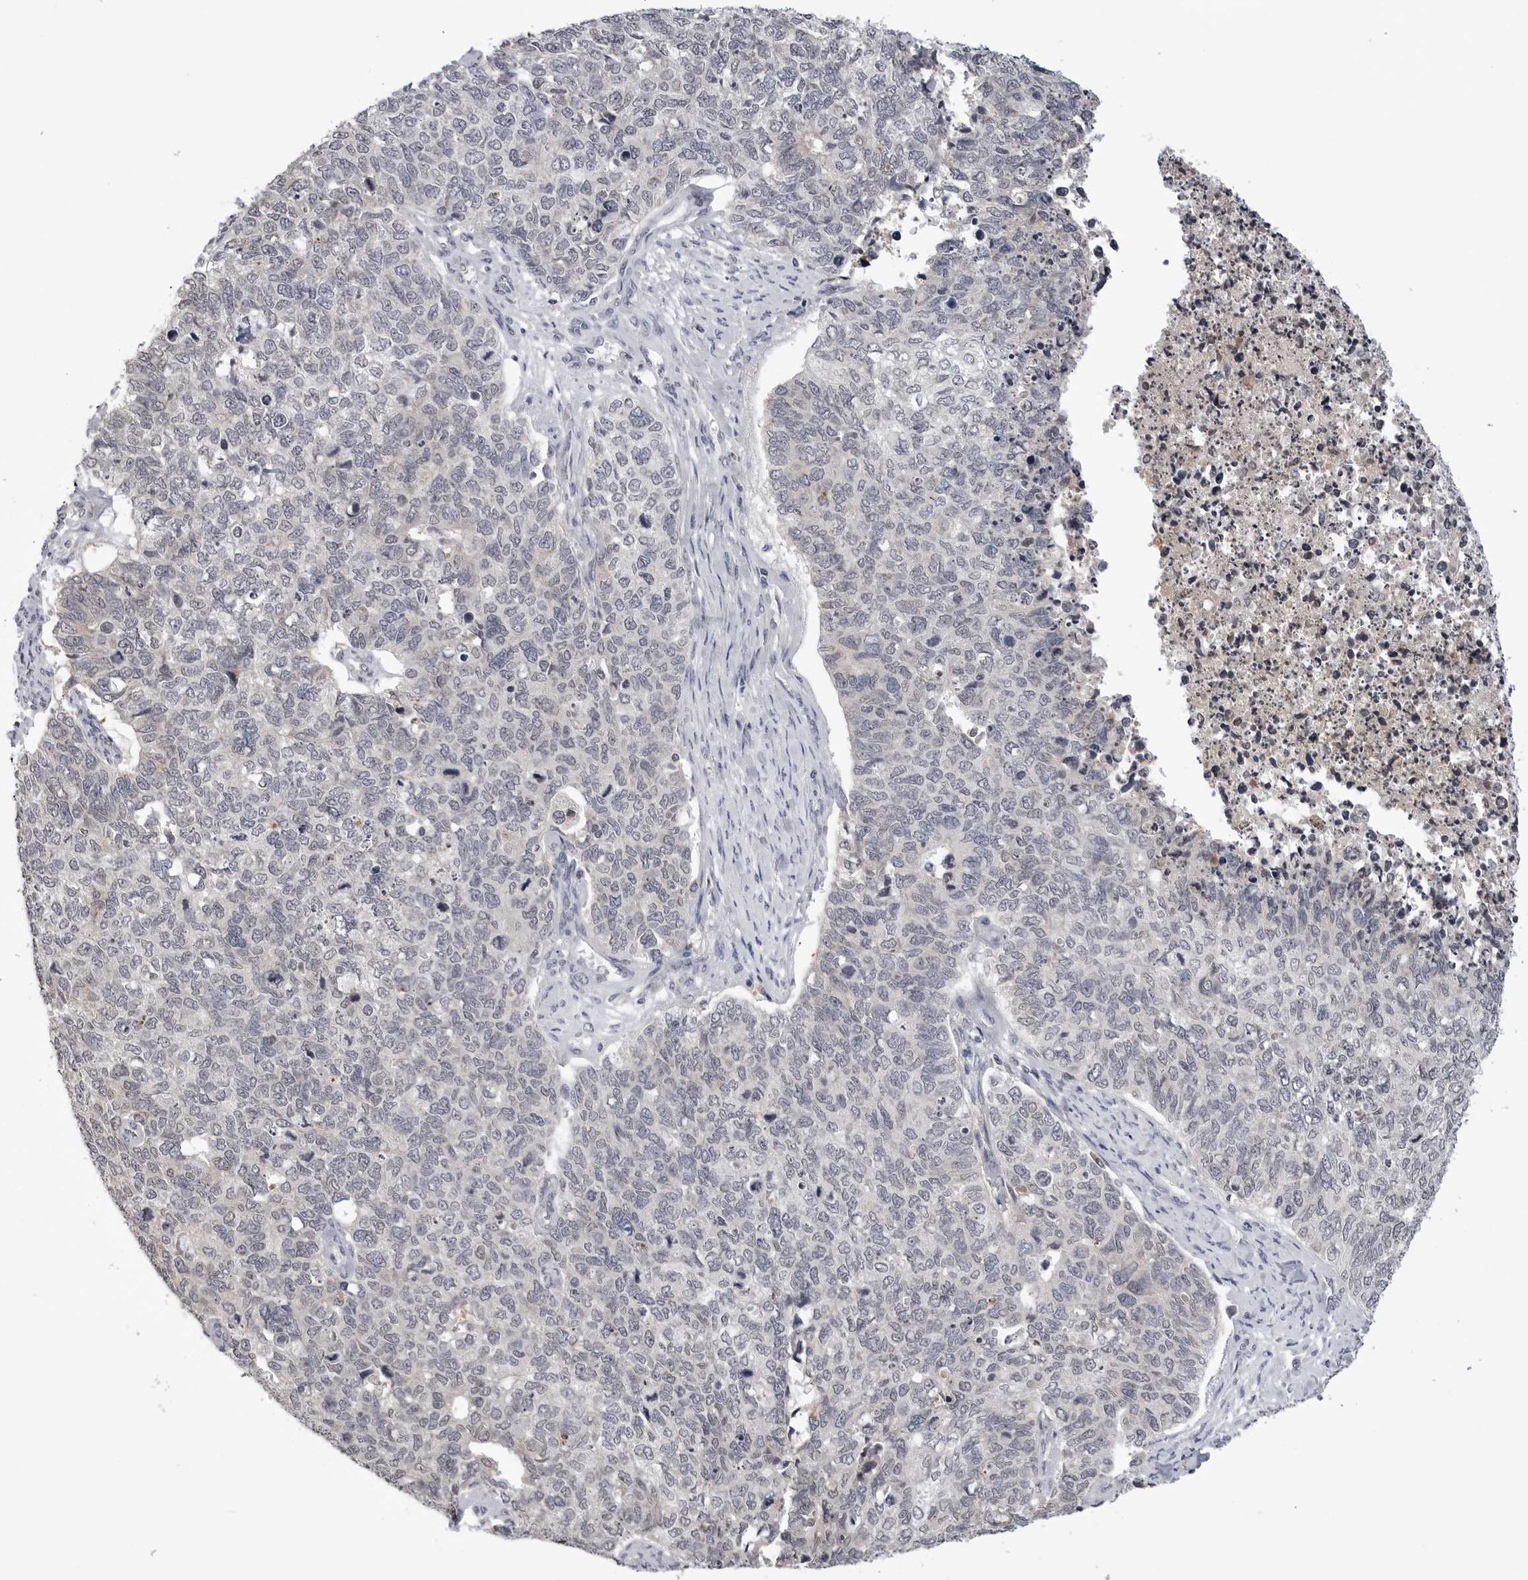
{"staining": {"intensity": "negative", "quantity": "none", "location": "none"}, "tissue": "cervical cancer", "cell_type": "Tumor cells", "image_type": "cancer", "snomed": [{"axis": "morphology", "description": "Squamous cell carcinoma, NOS"}, {"axis": "topography", "description": "Cervix"}], "caption": "Tumor cells are negative for protein expression in human cervical cancer.", "gene": "CDK20", "patient": {"sex": "female", "age": 63}}